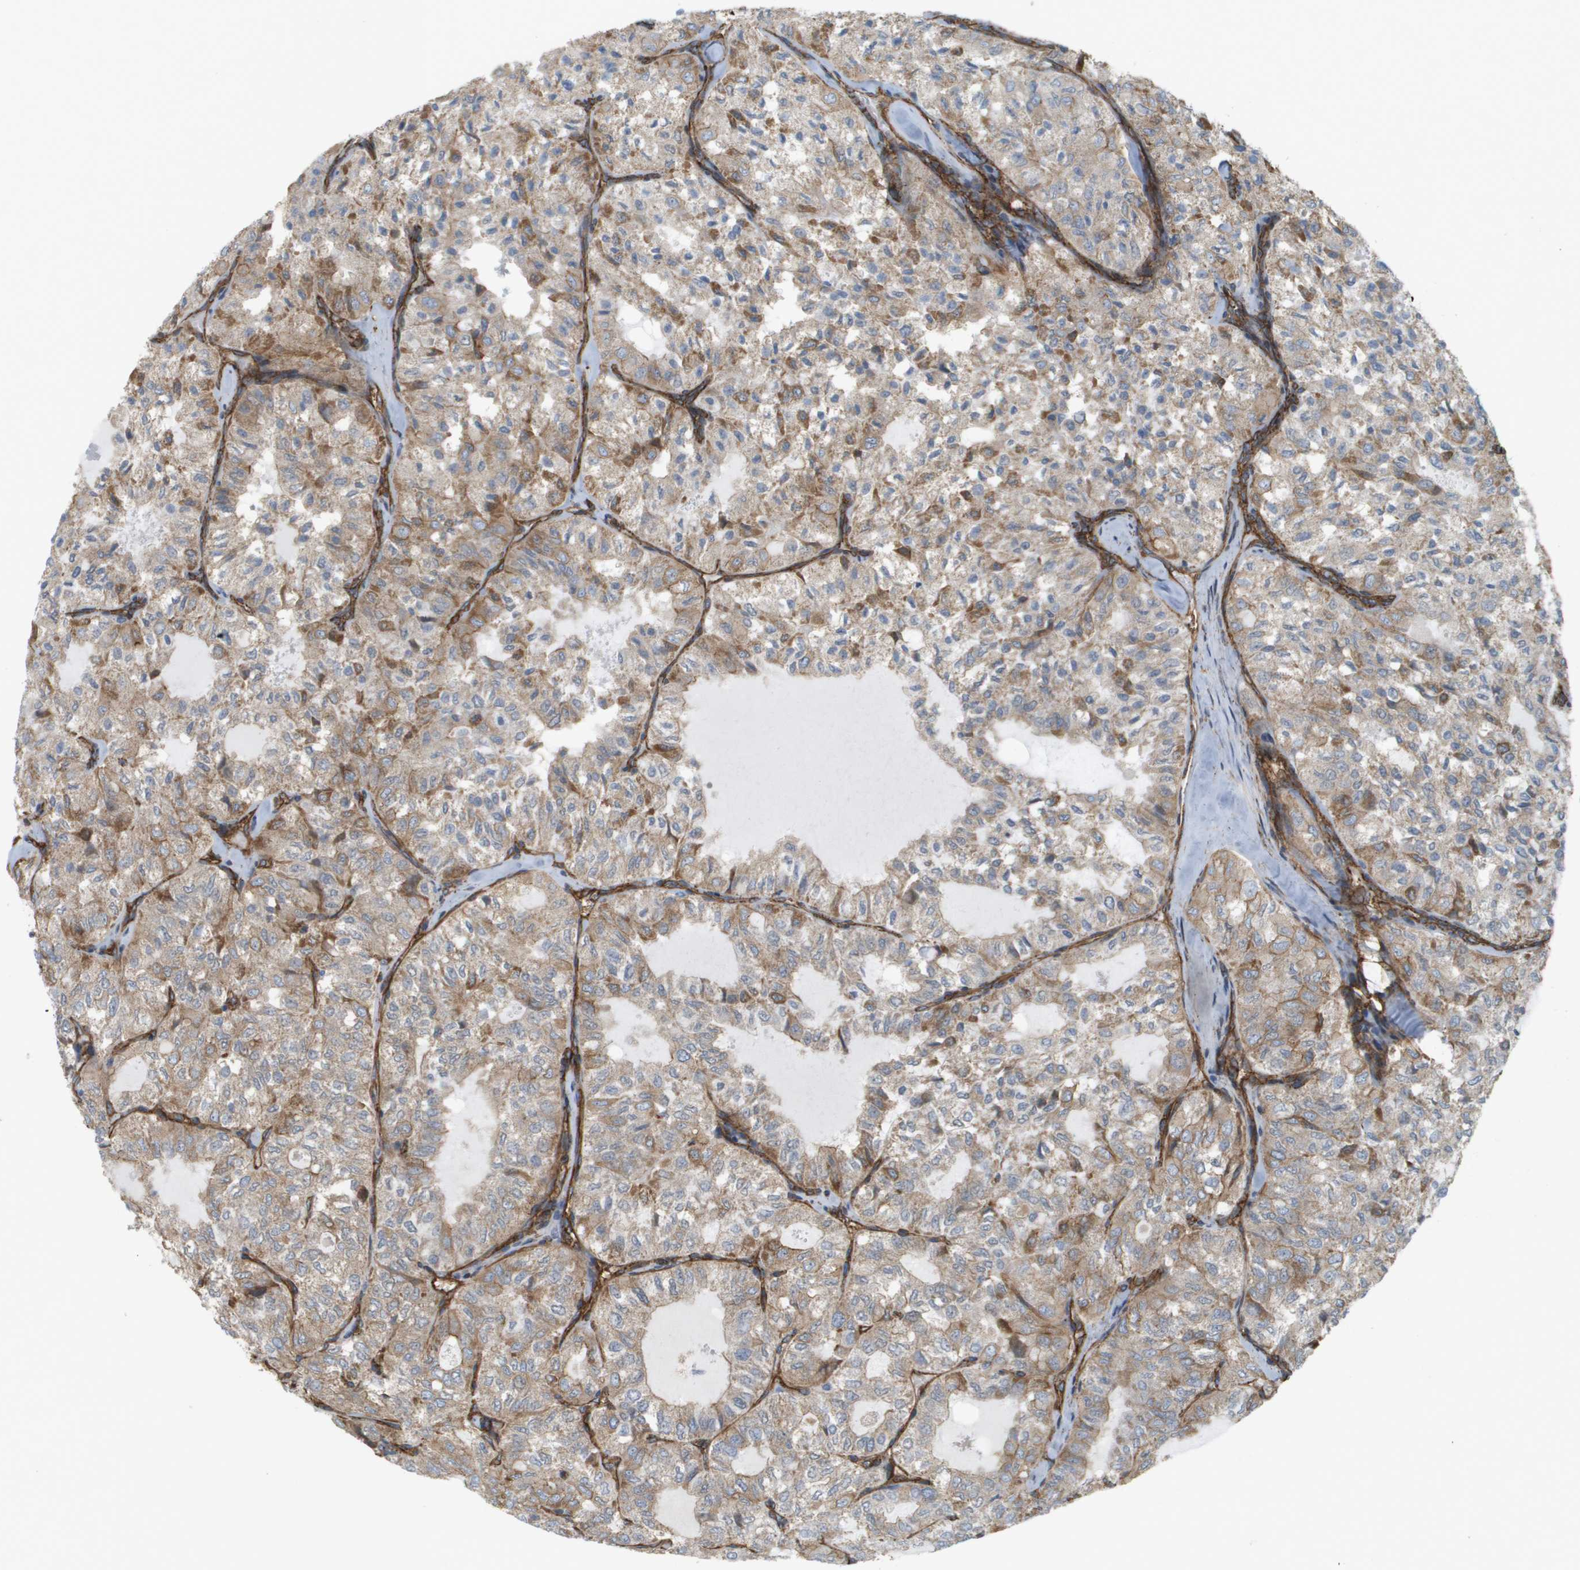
{"staining": {"intensity": "moderate", "quantity": ">75%", "location": "cytoplasmic/membranous"}, "tissue": "thyroid cancer", "cell_type": "Tumor cells", "image_type": "cancer", "snomed": [{"axis": "morphology", "description": "Follicular adenoma carcinoma, NOS"}, {"axis": "topography", "description": "Thyroid gland"}], "caption": "Immunohistochemical staining of human thyroid follicular adenoma carcinoma shows medium levels of moderate cytoplasmic/membranous protein expression in about >75% of tumor cells.", "gene": "SGMS2", "patient": {"sex": "male", "age": 75}}